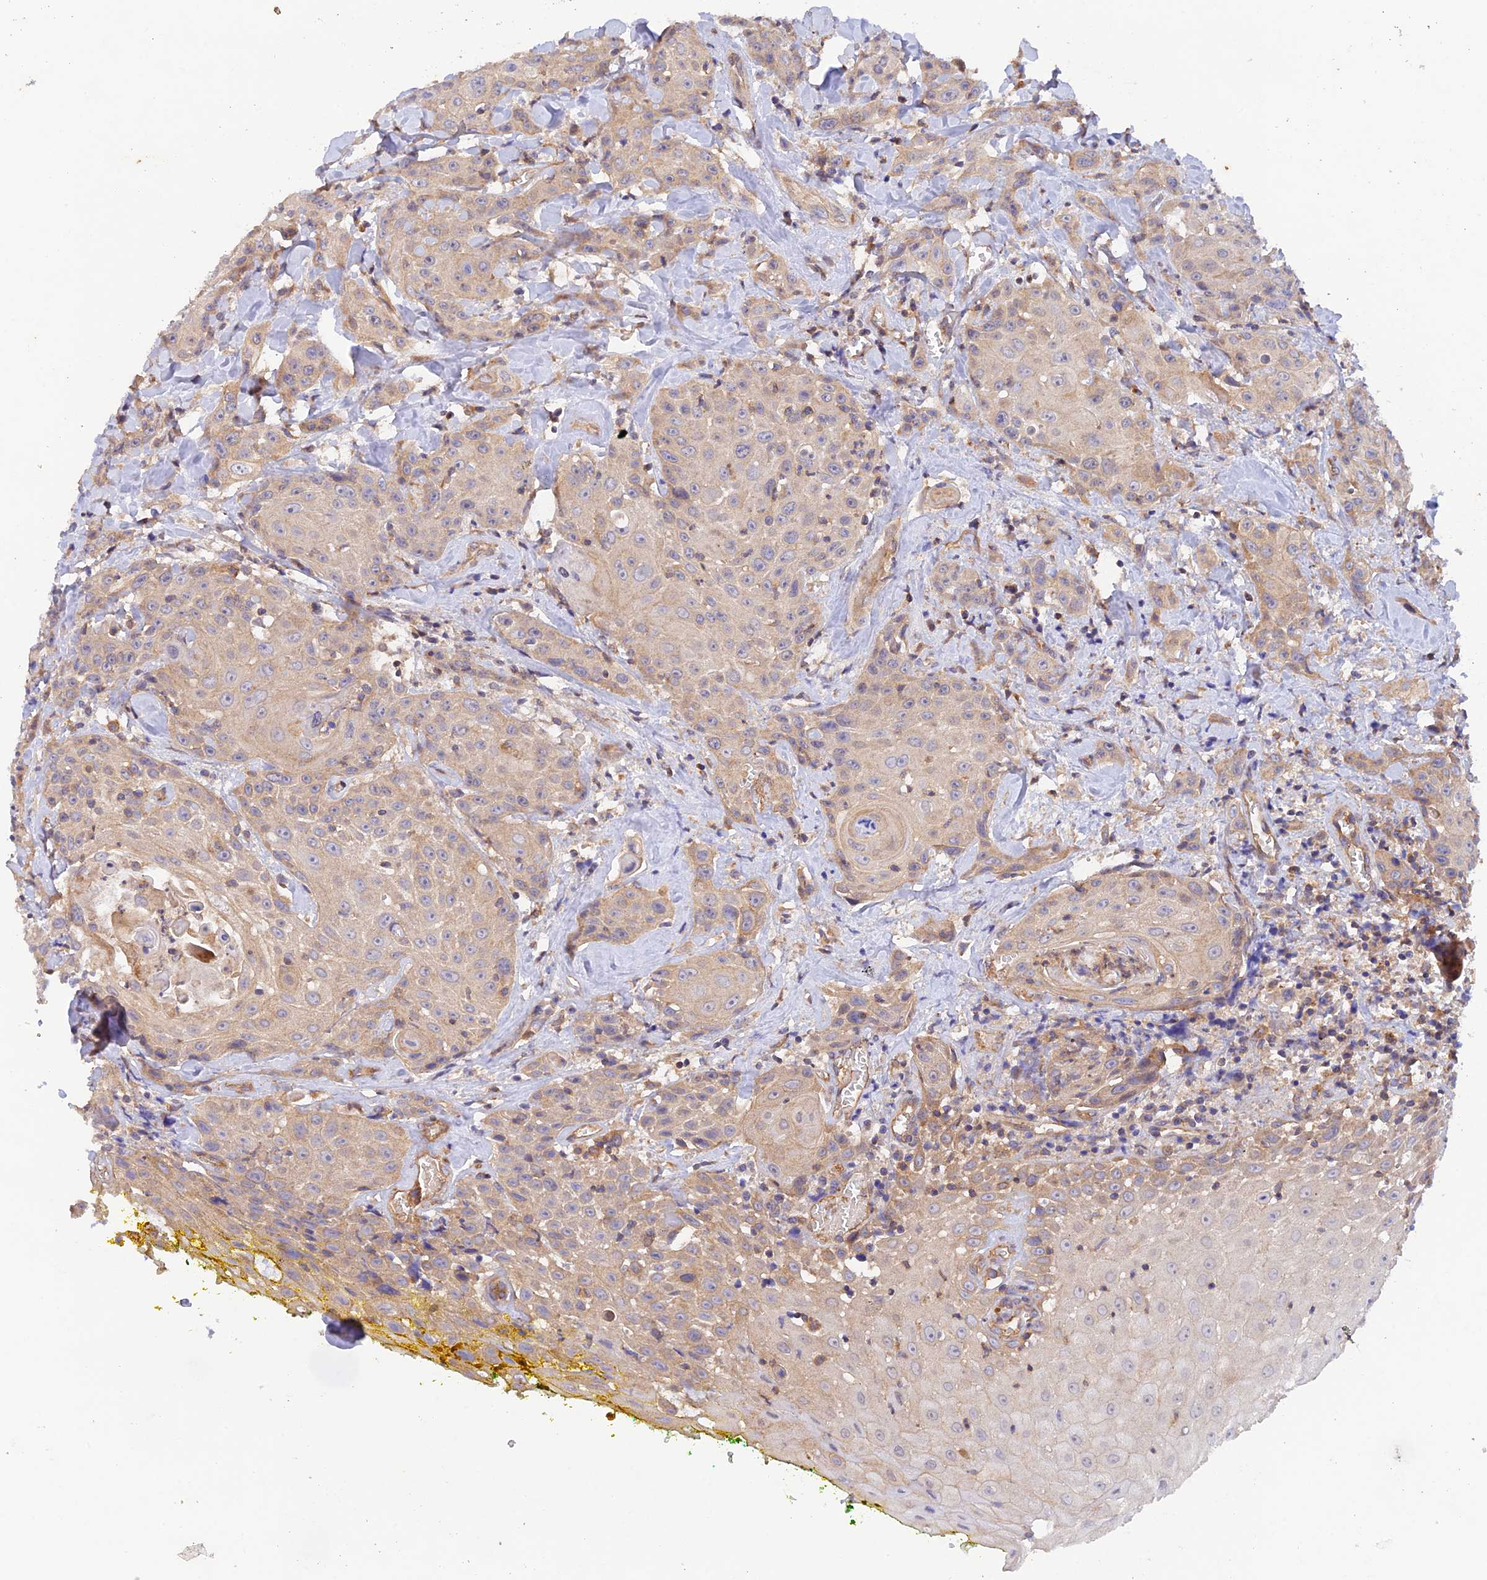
{"staining": {"intensity": "weak", "quantity": ">75%", "location": "cytoplasmic/membranous"}, "tissue": "head and neck cancer", "cell_type": "Tumor cells", "image_type": "cancer", "snomed": [{"axis": "morphology", "description": "Squamous cell carcinoma, NOS"}, {"axis": "topography", "description": "Oral tissue"}, {"axis": "topography", "description": "Head-Neck"}], "caption": "An immunohistochemistry histopathology image of neoplastic tissue is shown. Protein staining in brown highlights weak cytoplasmic/membranous positivity in squamous cell carcinoma (head and neck) within tumor cells.", "gene": "MYO9A", "patient": {"sex": "female", "age": 82}}